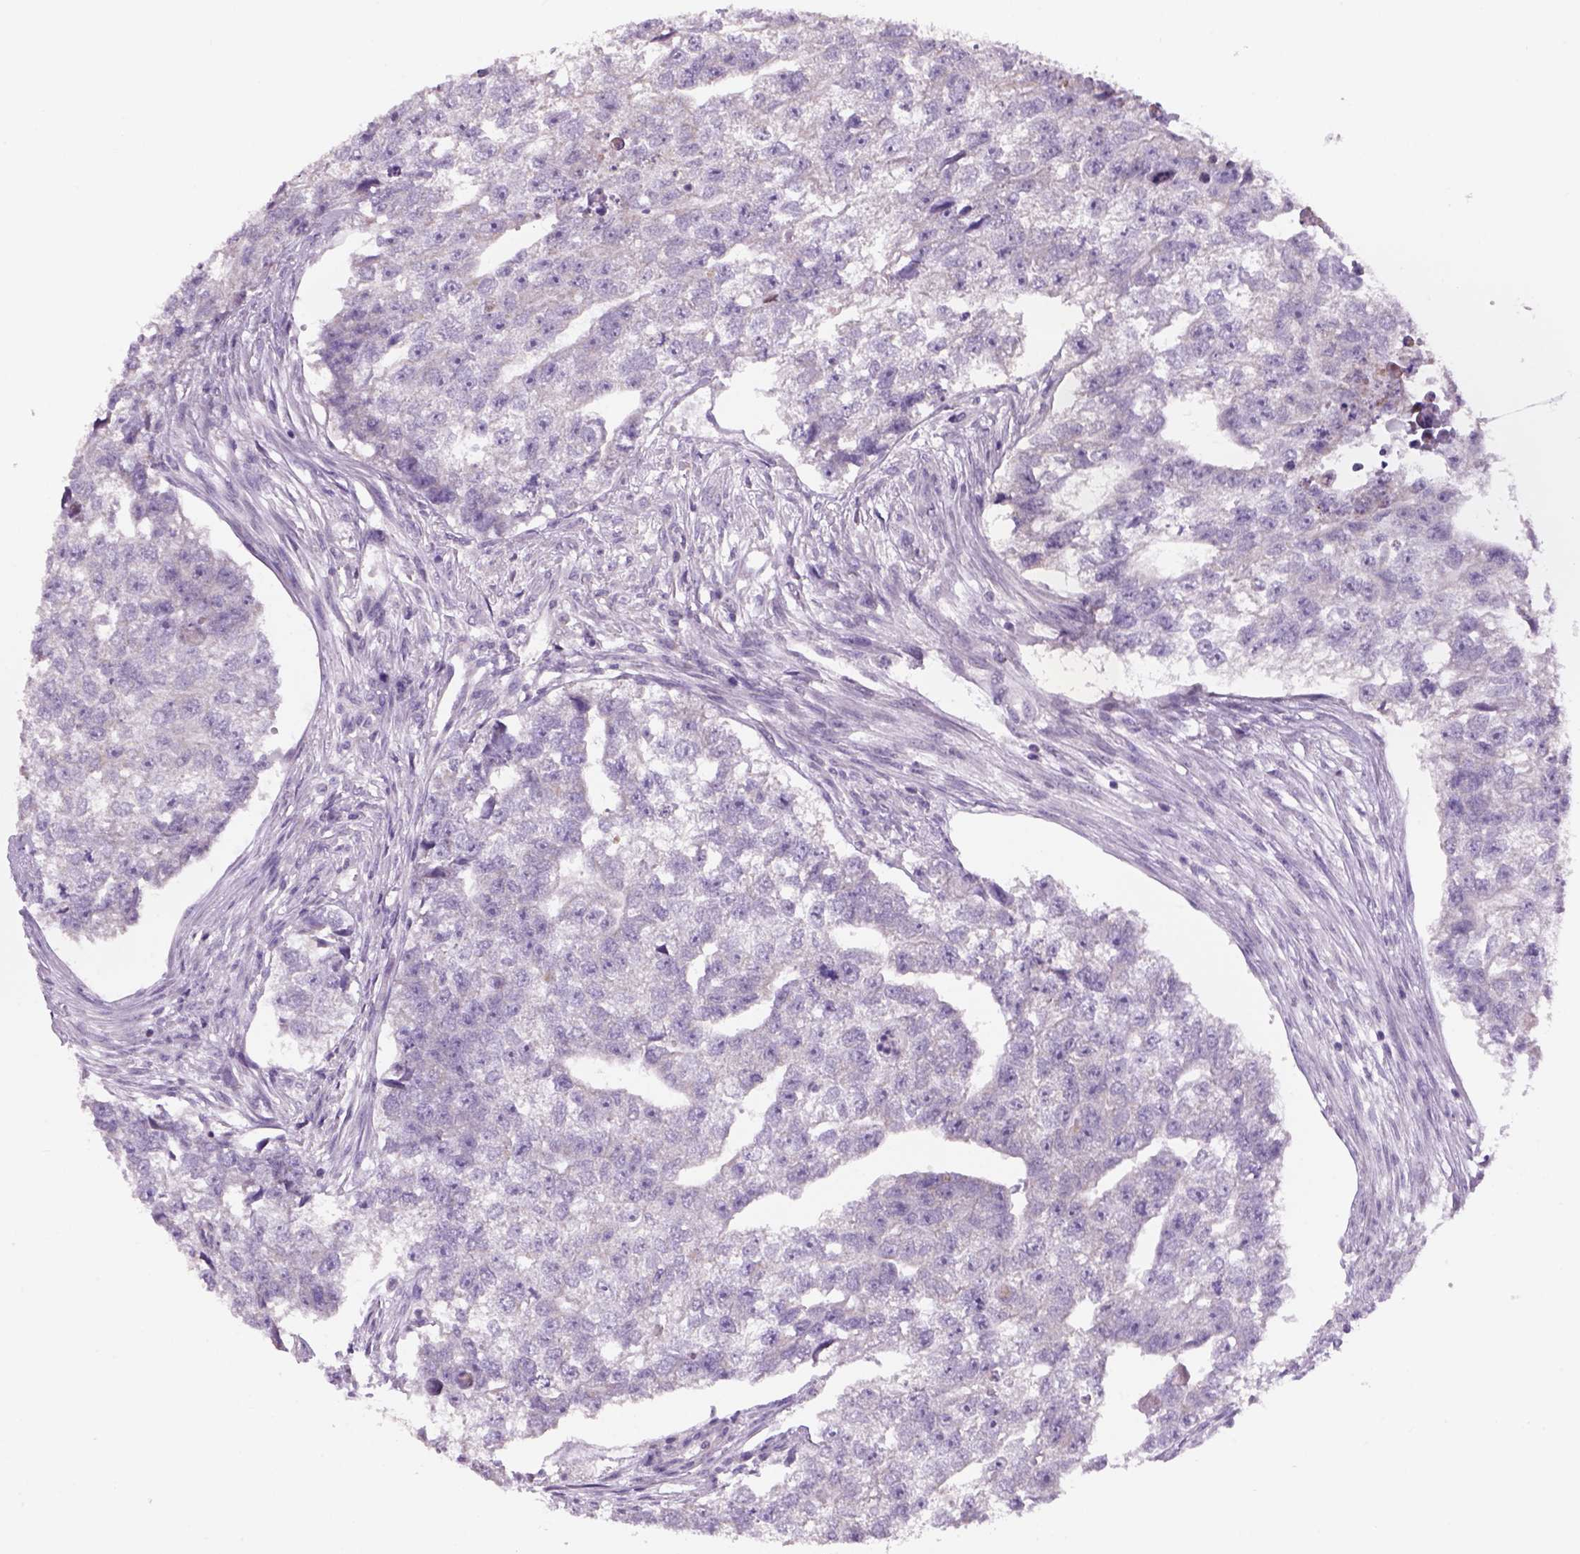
{"staining": {"intensity": "negative", "quantity": "none", "location": "none"}, "tissue": "testis cancer", "cell_type": "Tumor cells", "image_type": "cancer", "snomed": [{"axis": "morphology", "description": "Carcinoma, Embryonal, NOS"}, {"axis": "morphology", "description": "Teratoma, malignant, NOS"}, {"axis": "topography", "description": "Testis"}], "caption": "This is an IHC histopathology image of human testis cancer. There is no expression in tumor cells.", "gene": "ADGRV1", "patient": {"sex": "male", "age": 44}}